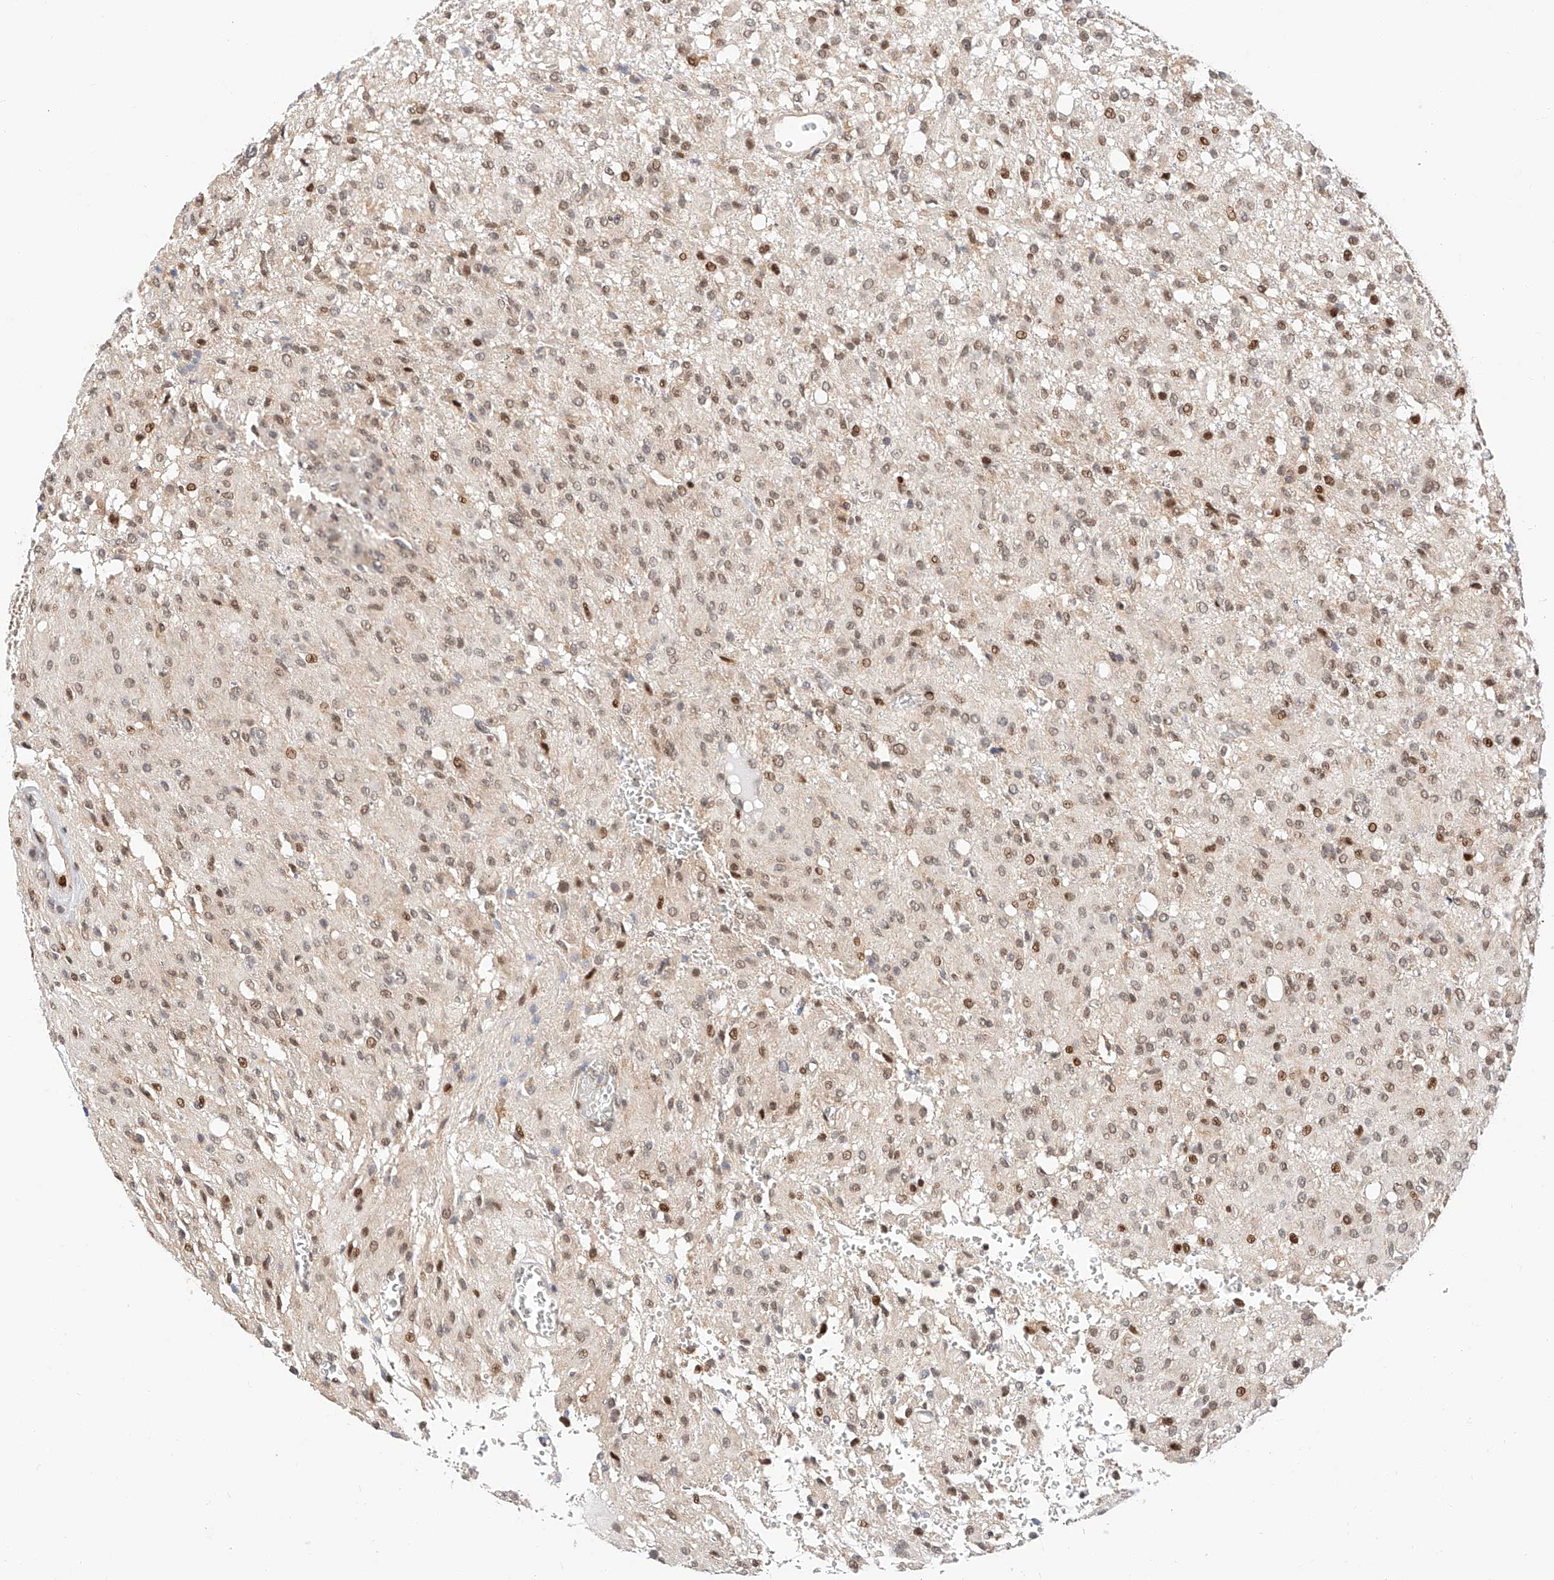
{"staining": {"intensity": "moderate", "quantity": ">75%", "location": "nuclear"}, "tissue": "glioma", "cell_type": "Tumor cells", "image_type": "cancer", "snomed": [{"axis": "morphology", "description": "Glioma, malignant, High grade"}, {"axis": "topography", "description": "Brain"}], "caption": "An image showing moderate nuclear positivity in about >75% of tumor cells in high-grade glioma (malignant), as visualized by brown immunohistochemical staining.", "gene": "HDAC9", "patient": {"sex": "female", "age": 59}}